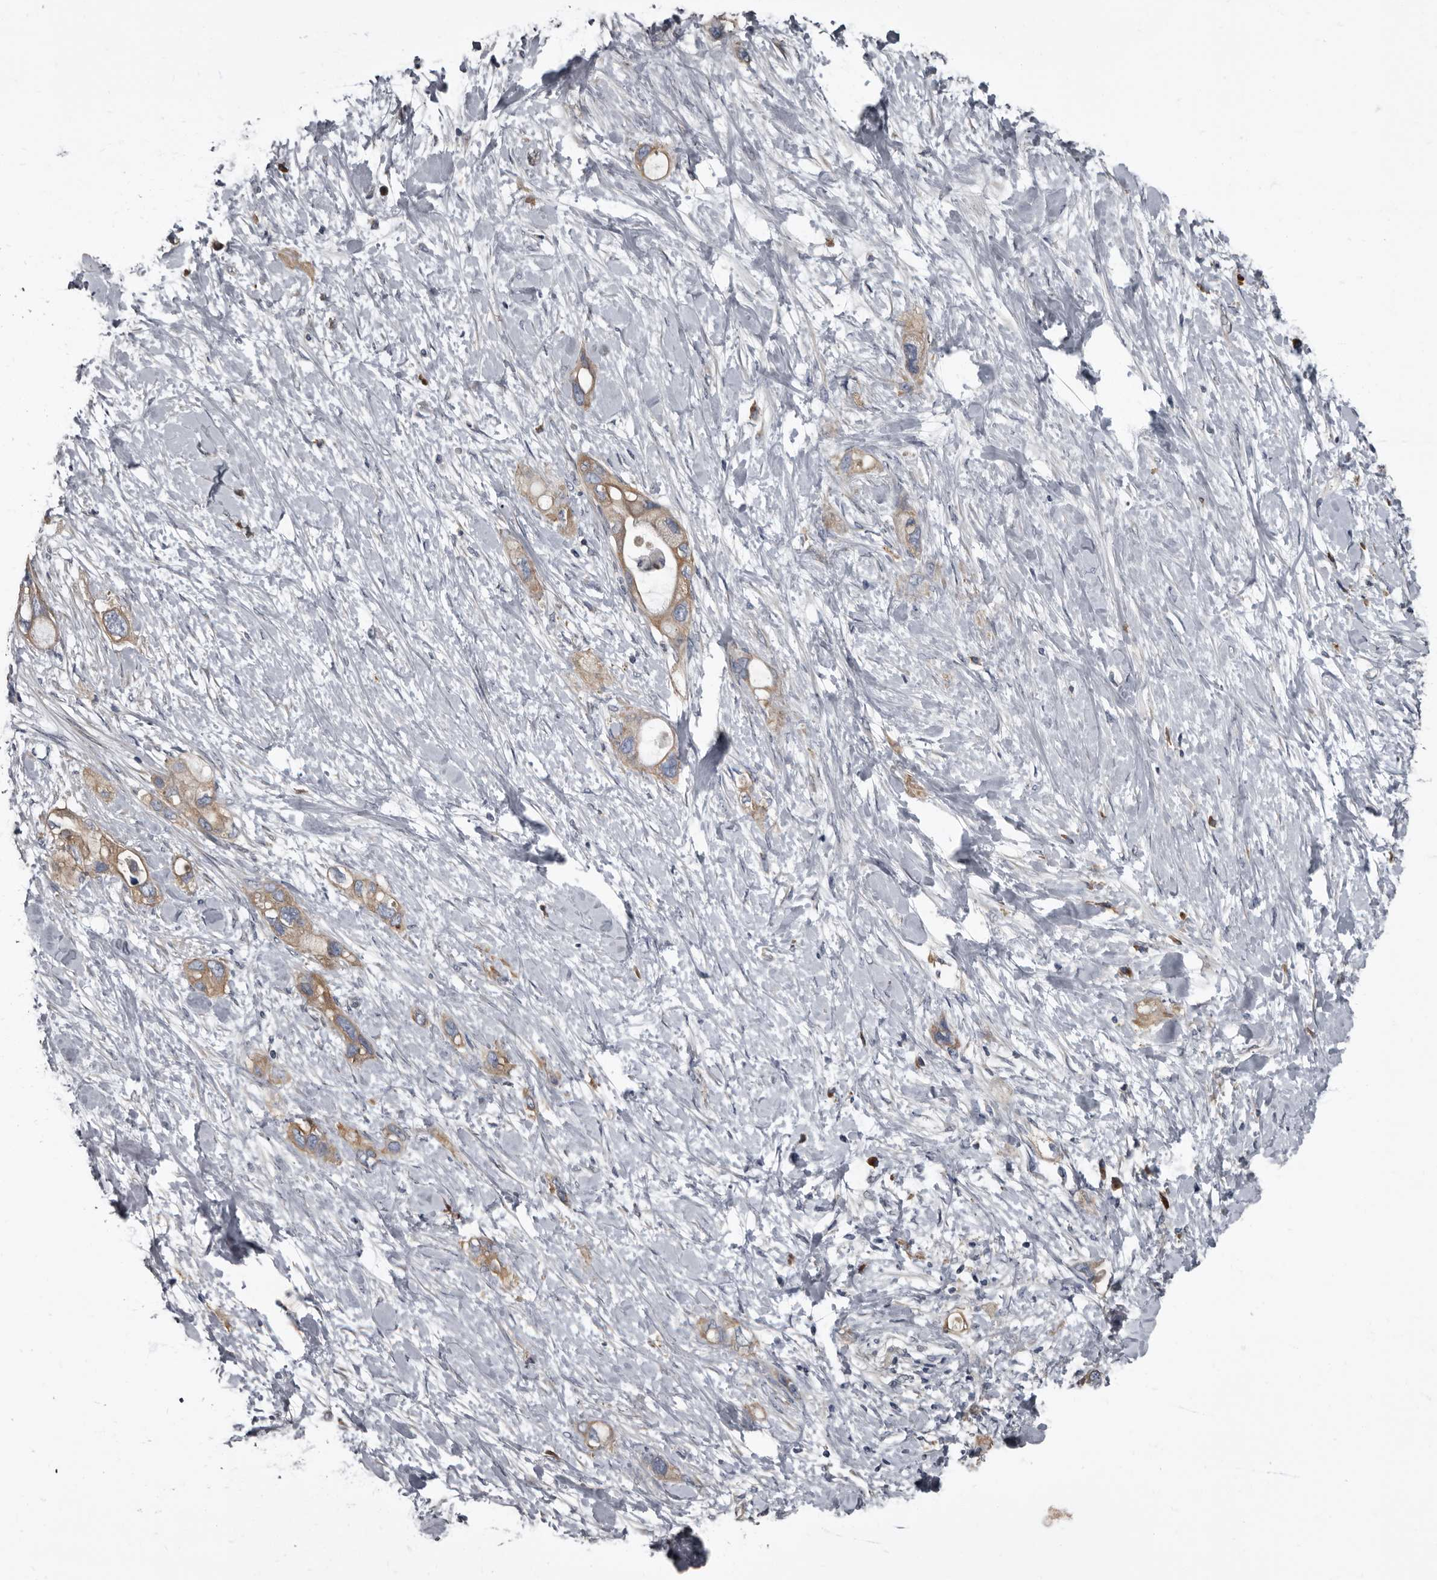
{"staining": {"intensity": "moderate", "quantity": ">75%", "location": "cytoplasmic/membranous"}, "tissue": "pancreatic cancer", "cell_type": "Tumor cells", "image_type": "cancer", "snomed": [{"axis": "morphology", "description": "Adenocarcinoma, NOS"}, {"axis": "topography", "description": "Pancreas"}], "caption": "Pancreatic cancer (adenocarcinoma) stained with a protein marker shows moderate staining in tumor cells.", "gene": "TPD52L1", "patient": {"sex": "female", "age": 56}}